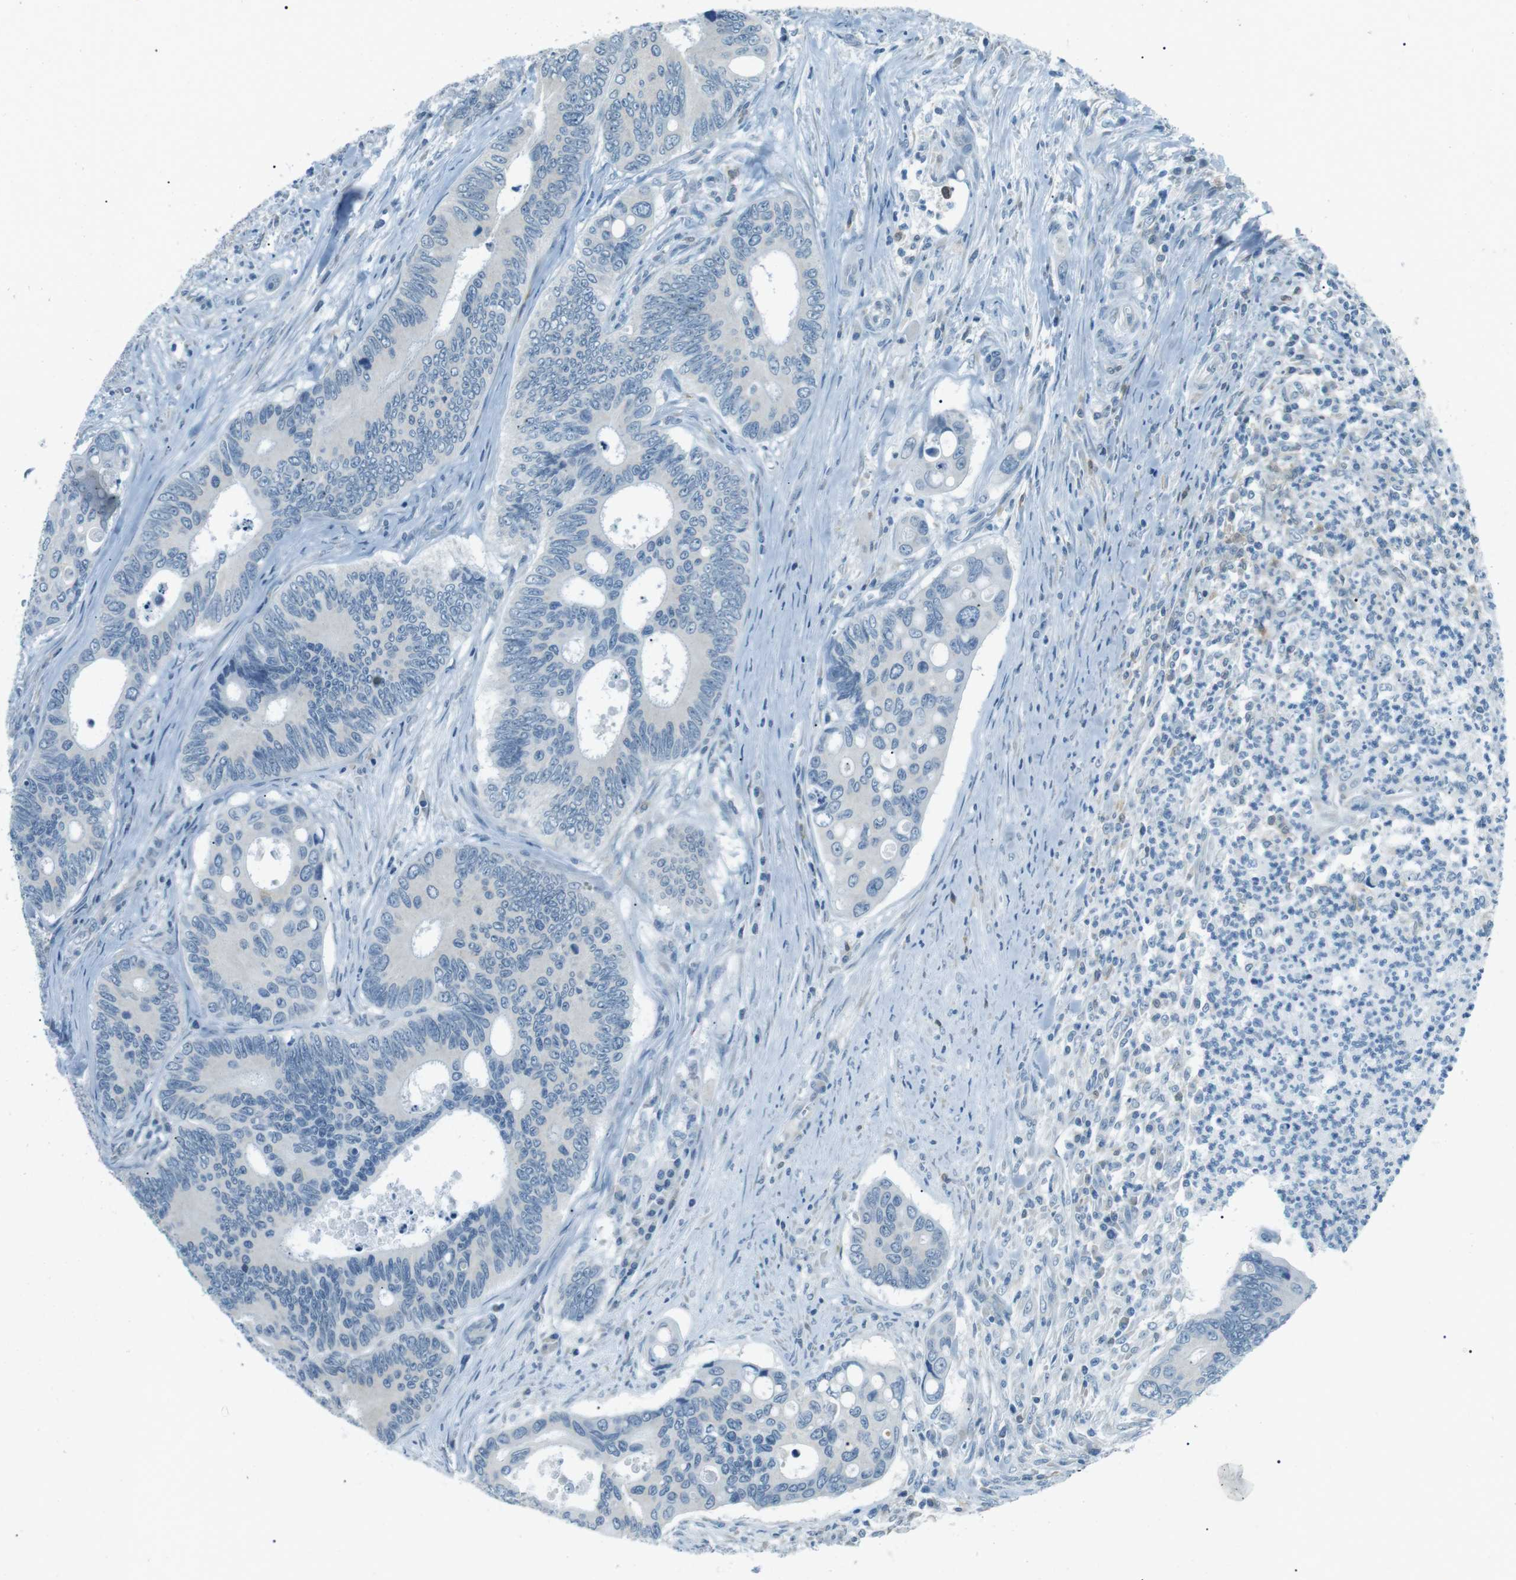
{"staining": {"intensity": "negative", "quantity": "none", "location": "none"}, "tissue": "colorectal cancer", "cell_type": "Tumor cells", "image_type": "cancer", "snomed": [{"axis": "morphology", "description": "Inflammation, NOS"}, {"axis": "morphology", "description": "Adenocarcinoma, NOS"}, {"axis": "topography", "description": "Colon"}], "caption": "Immunohistochemical staining of human adenocarcinoma (colorectal) reveals no significant expression in tumor cells.", "gene": "SERPINB2", "patient": {"sex": "male", "age": 72}}